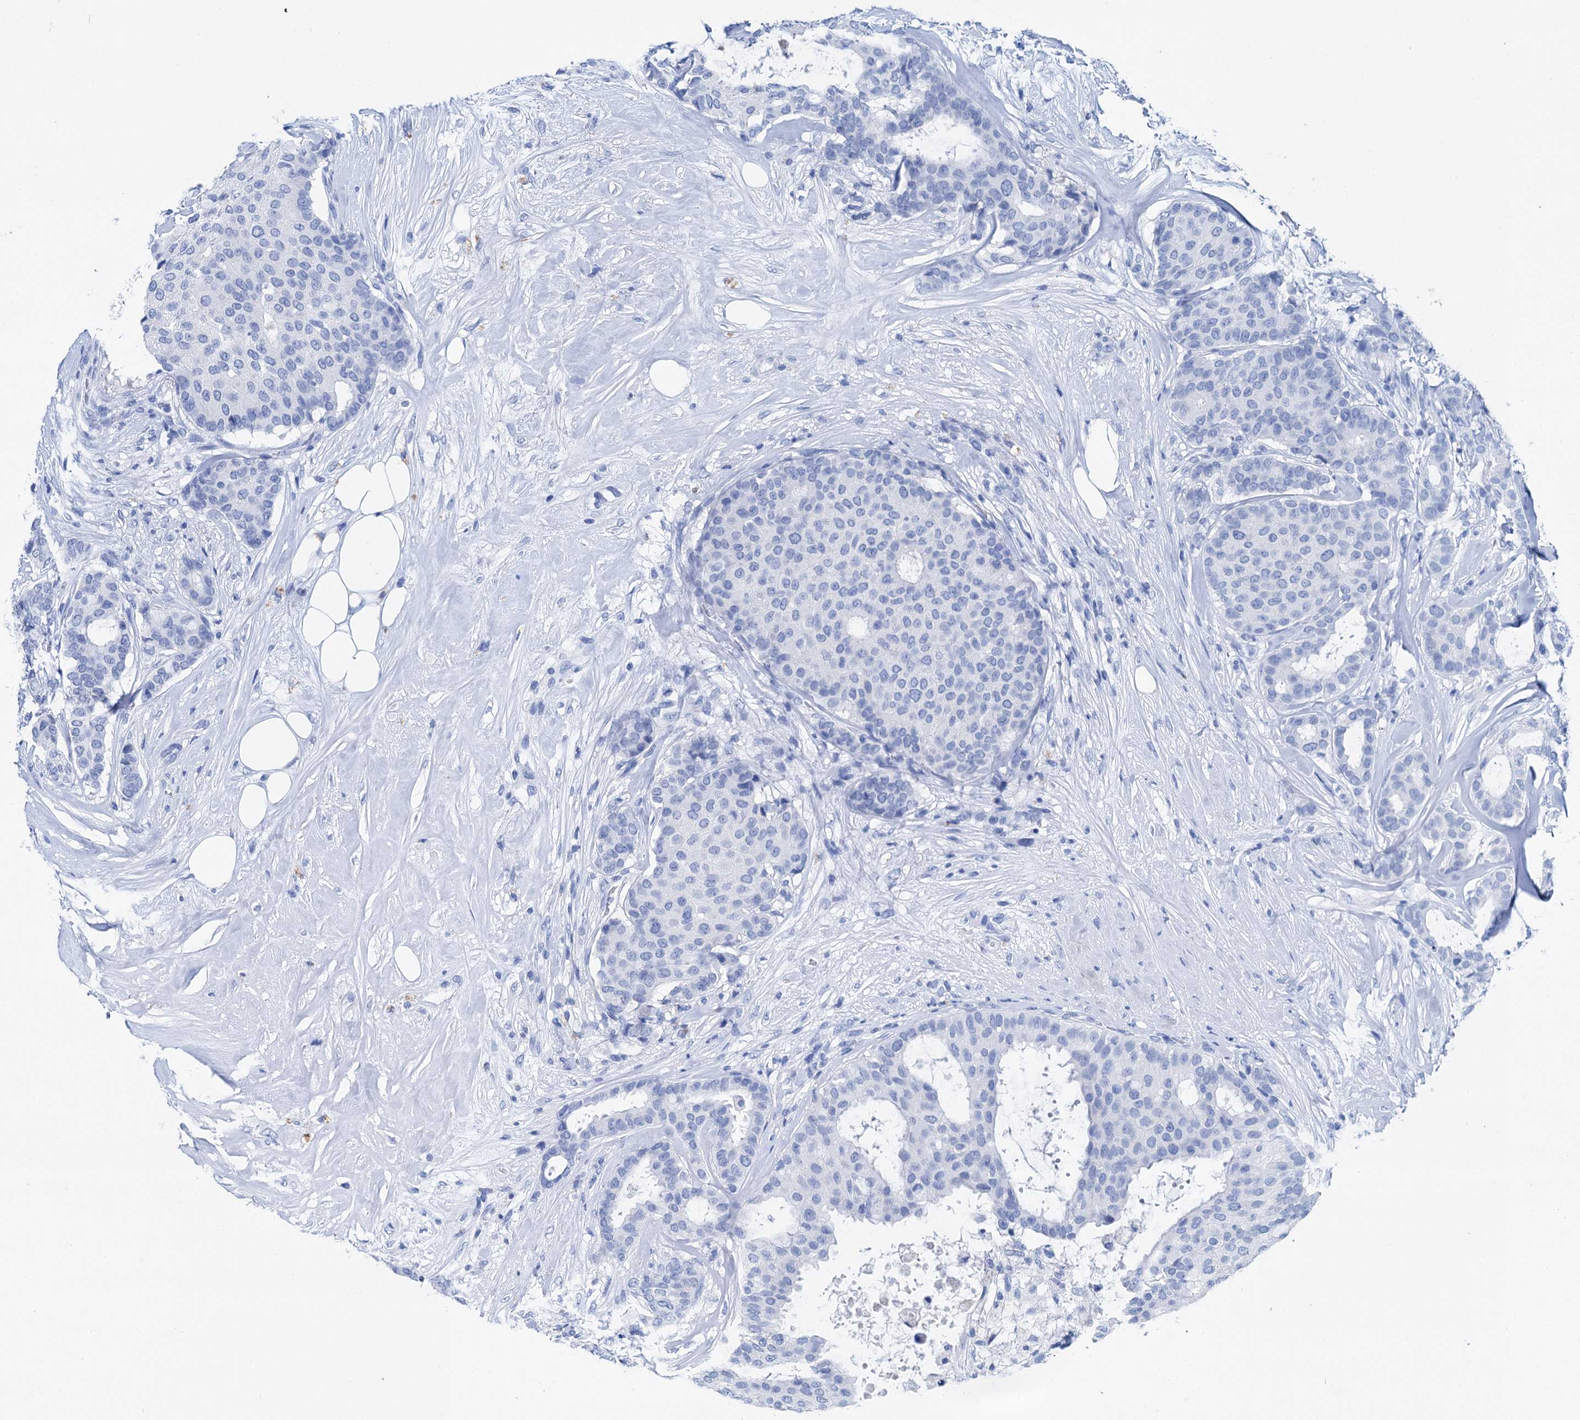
{"staining": {"intensity": "negative", "quantity": "none", "location": "none"}, "tissue": "breast cancer", "cell_type": "Tumor cells", "image_type": "cancer", "snomed": [{"axis": "morphology", "description": "Duct carcinoma"}, {"axis": "topography", "description": "Breast"}], "caption": "Human invasive ductal carcinoma (breast) stained for a protein using IHC shows no expression in tumor cells.", "gene": "BRINP1", "patient": {"sex": "female", "age": 75}}